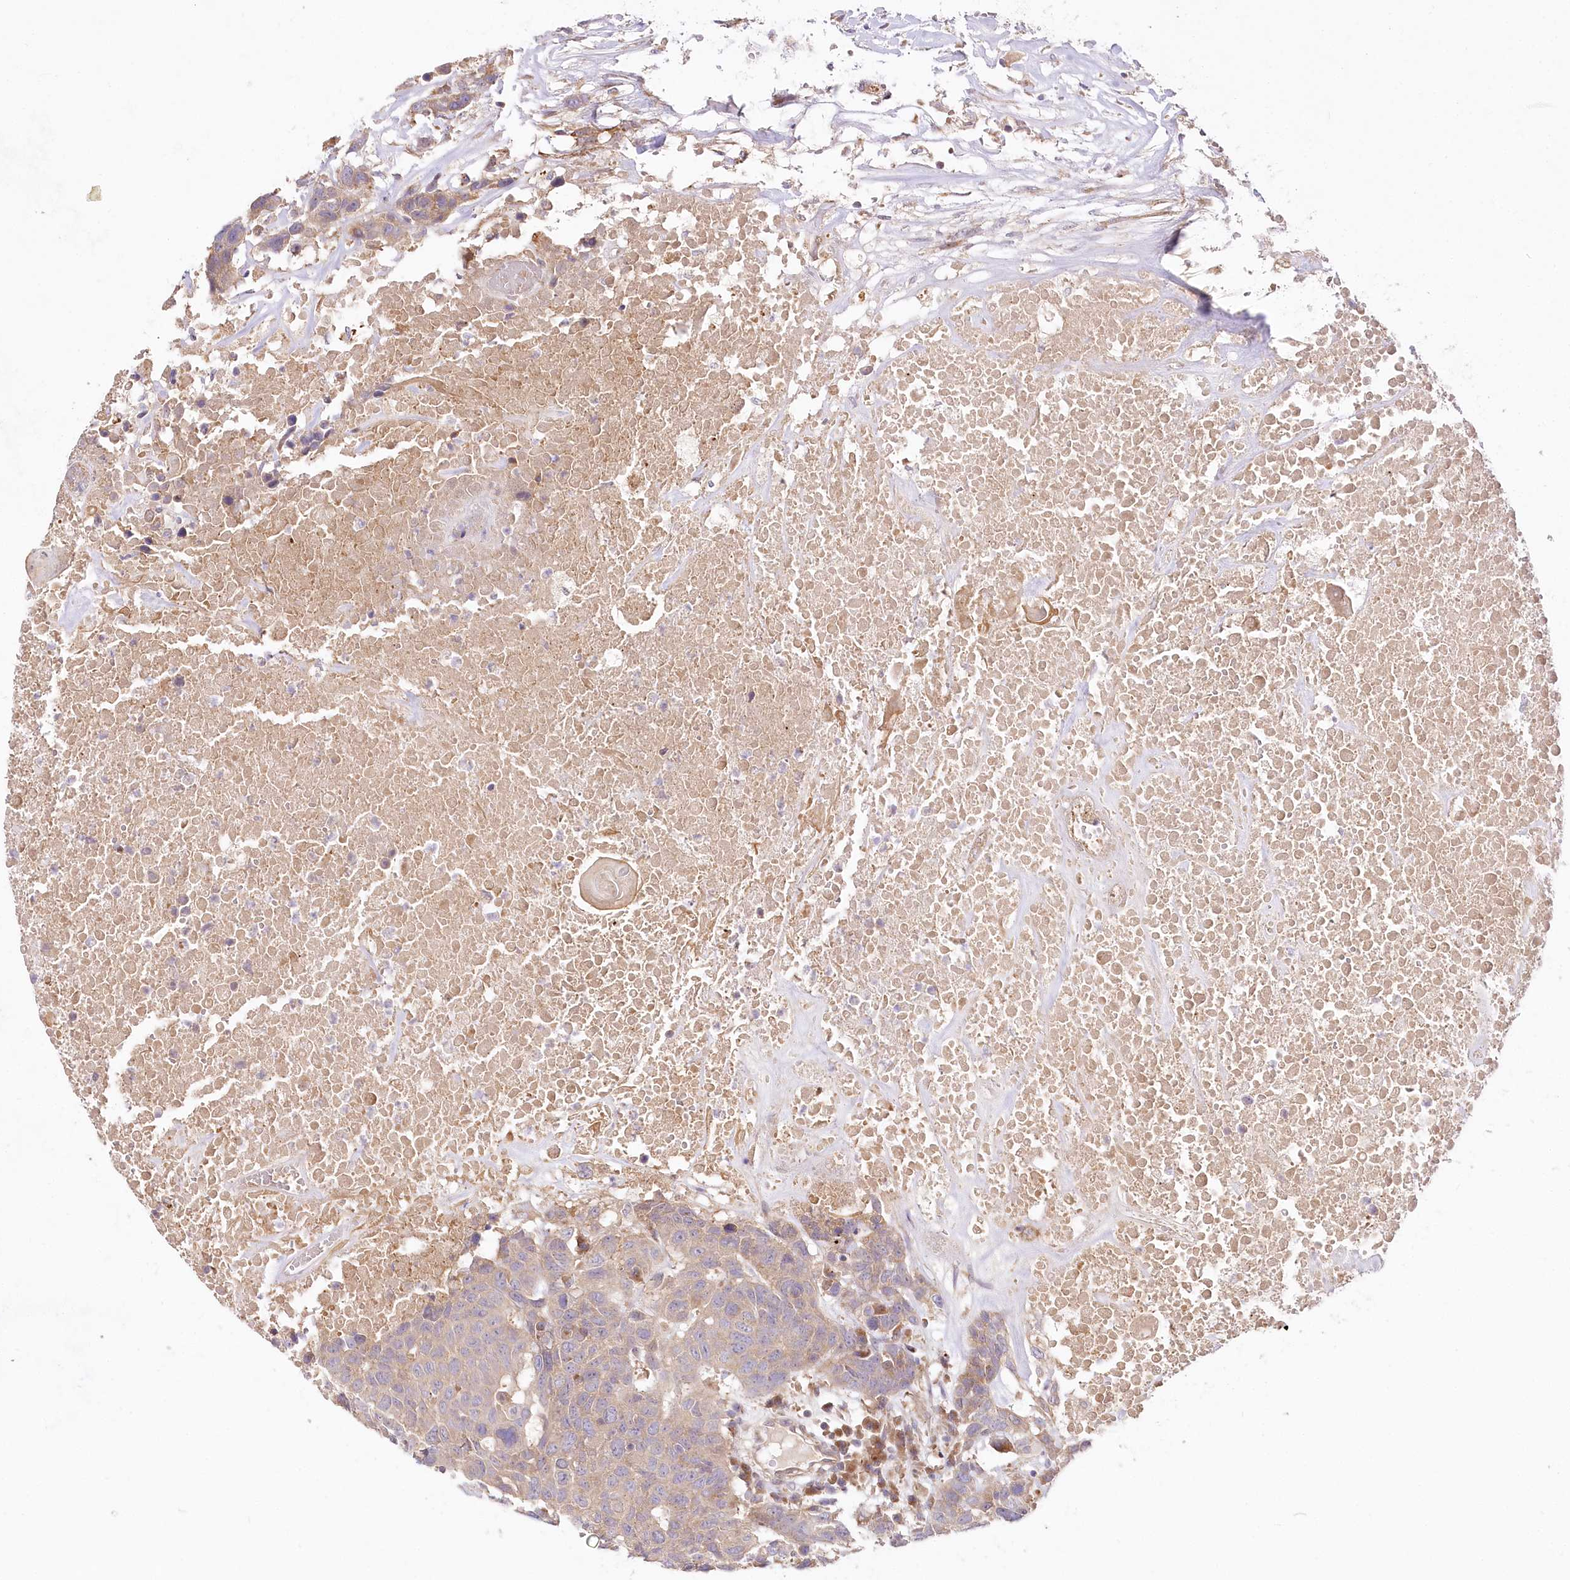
{"staining": {"intensity": "weak", "quantity": "25%-75%", "location": "cytoplasmic/membranous"}, "tissue": "head and neck cancer", "cell_type": "Tumor cells", "image_type": "cancer", "snomed": [{"axis": "morphology", "description": "Squamous cell carcinoma, NOS"}, {"axis": "topography", "description": "Head-Neck"}], "caption": "Human head and neck squamous cell carcinoma stained for a protein (brown) demonstrates weak cytoplasmic/membranous positive positivity in approximately 25%-75% of tumor cells.", "gene": "PYROXD1", "patient": {"sex": "male", "age": 66}}